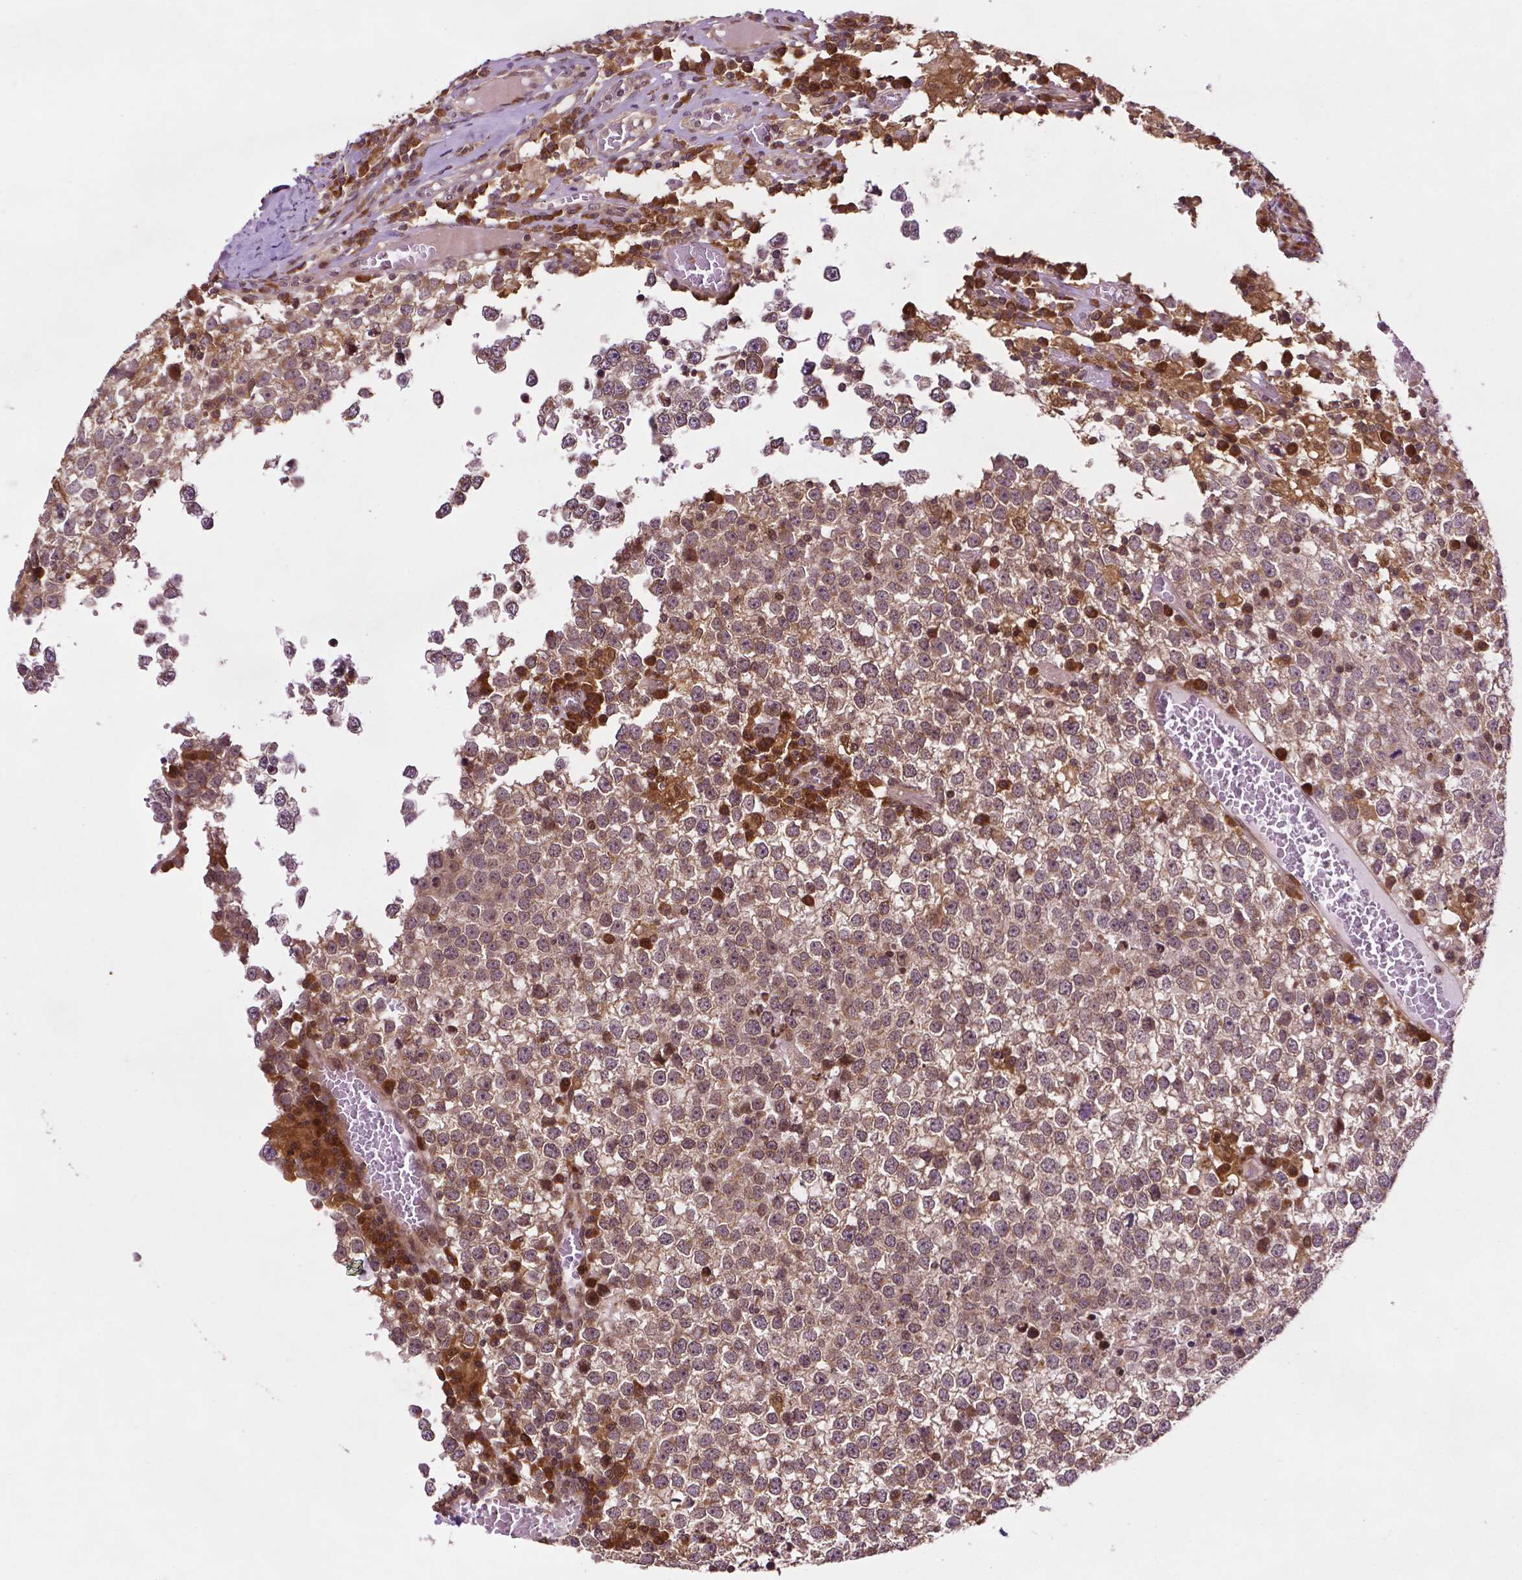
{"staining": {"intensity": "weak", "quantity": ">75%", "location": "cytoplasmic/membranous"}, "tissue": "testis cancer", "cell_type": "Tumor cells", "image_type": "cancer", "snomed": [{"axis": "morphology", "description": "Seminoma, NOS"}, {"axis": "topography", "description": "Testis"}], "caption": "A brown stain shows weak cytoplasmic/membranous staining of a protein in human testis cancer tumor cells.", "gene": "TMX2", "patient": {"sex": "male", "age": 65}}